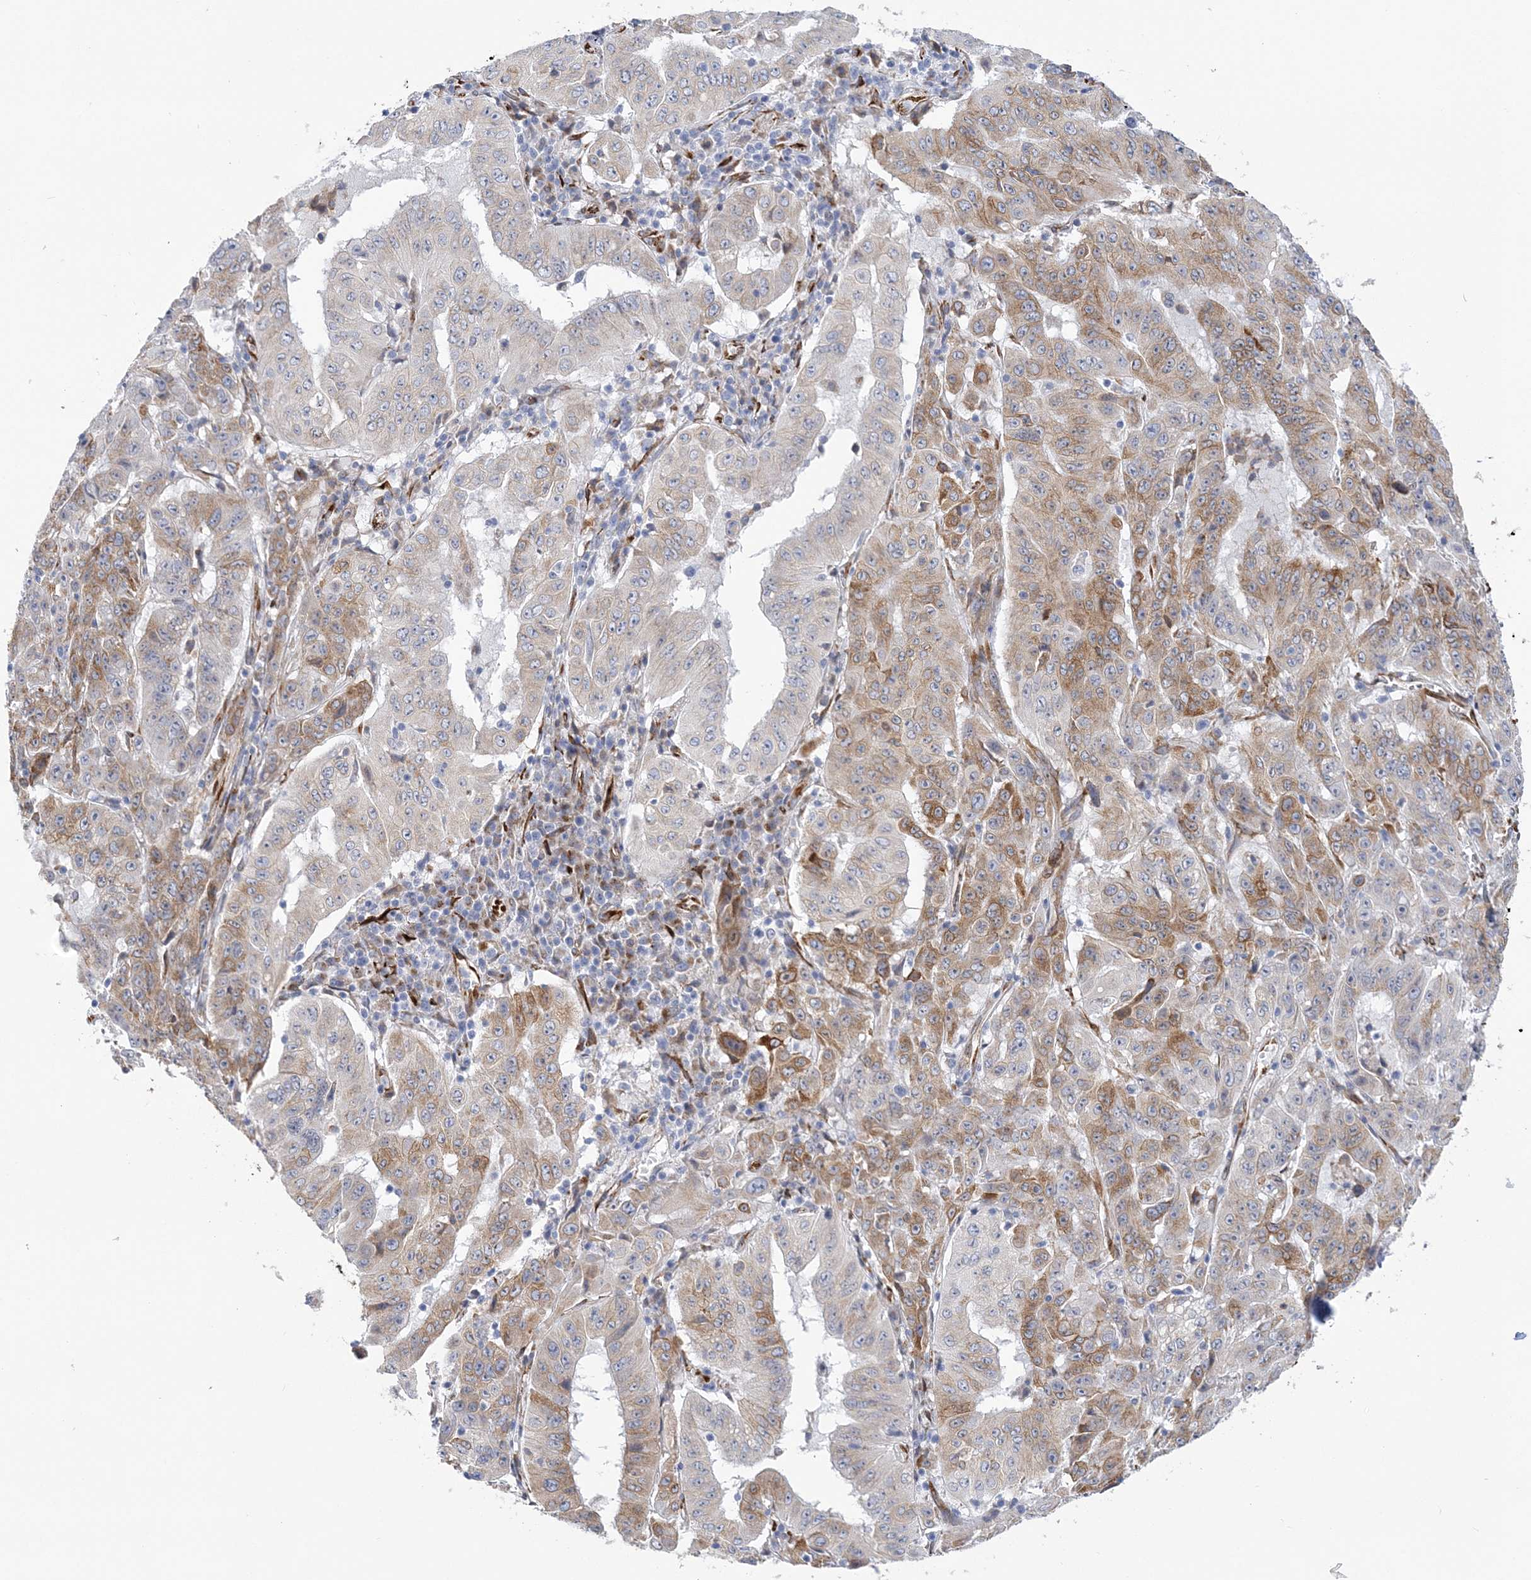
{"staining": {"intensity": "moderate", "quantity": "25%-75%", "location": "cytoplasmic/membranous"}, "tissue": "pancreatic cancer", "cell_type": "Tumor cells", "image_type": "cancer", "snomed": [{"axis": "morphology", "description": "Adenocarcinoma, NOS"}, {"axis": "topography", "description": "Pancreas"}], "caption": "Immunohistochemistry (IHC) image of human pancreatic cancer stained for a protein (brown), which demonstrates medium levels of moderate cytoplasmic/membranous staining in about 25%-75% of tumor cells.", "gene": "PLEKHG4B", "patient": {"sex": "male", "age": 63}}